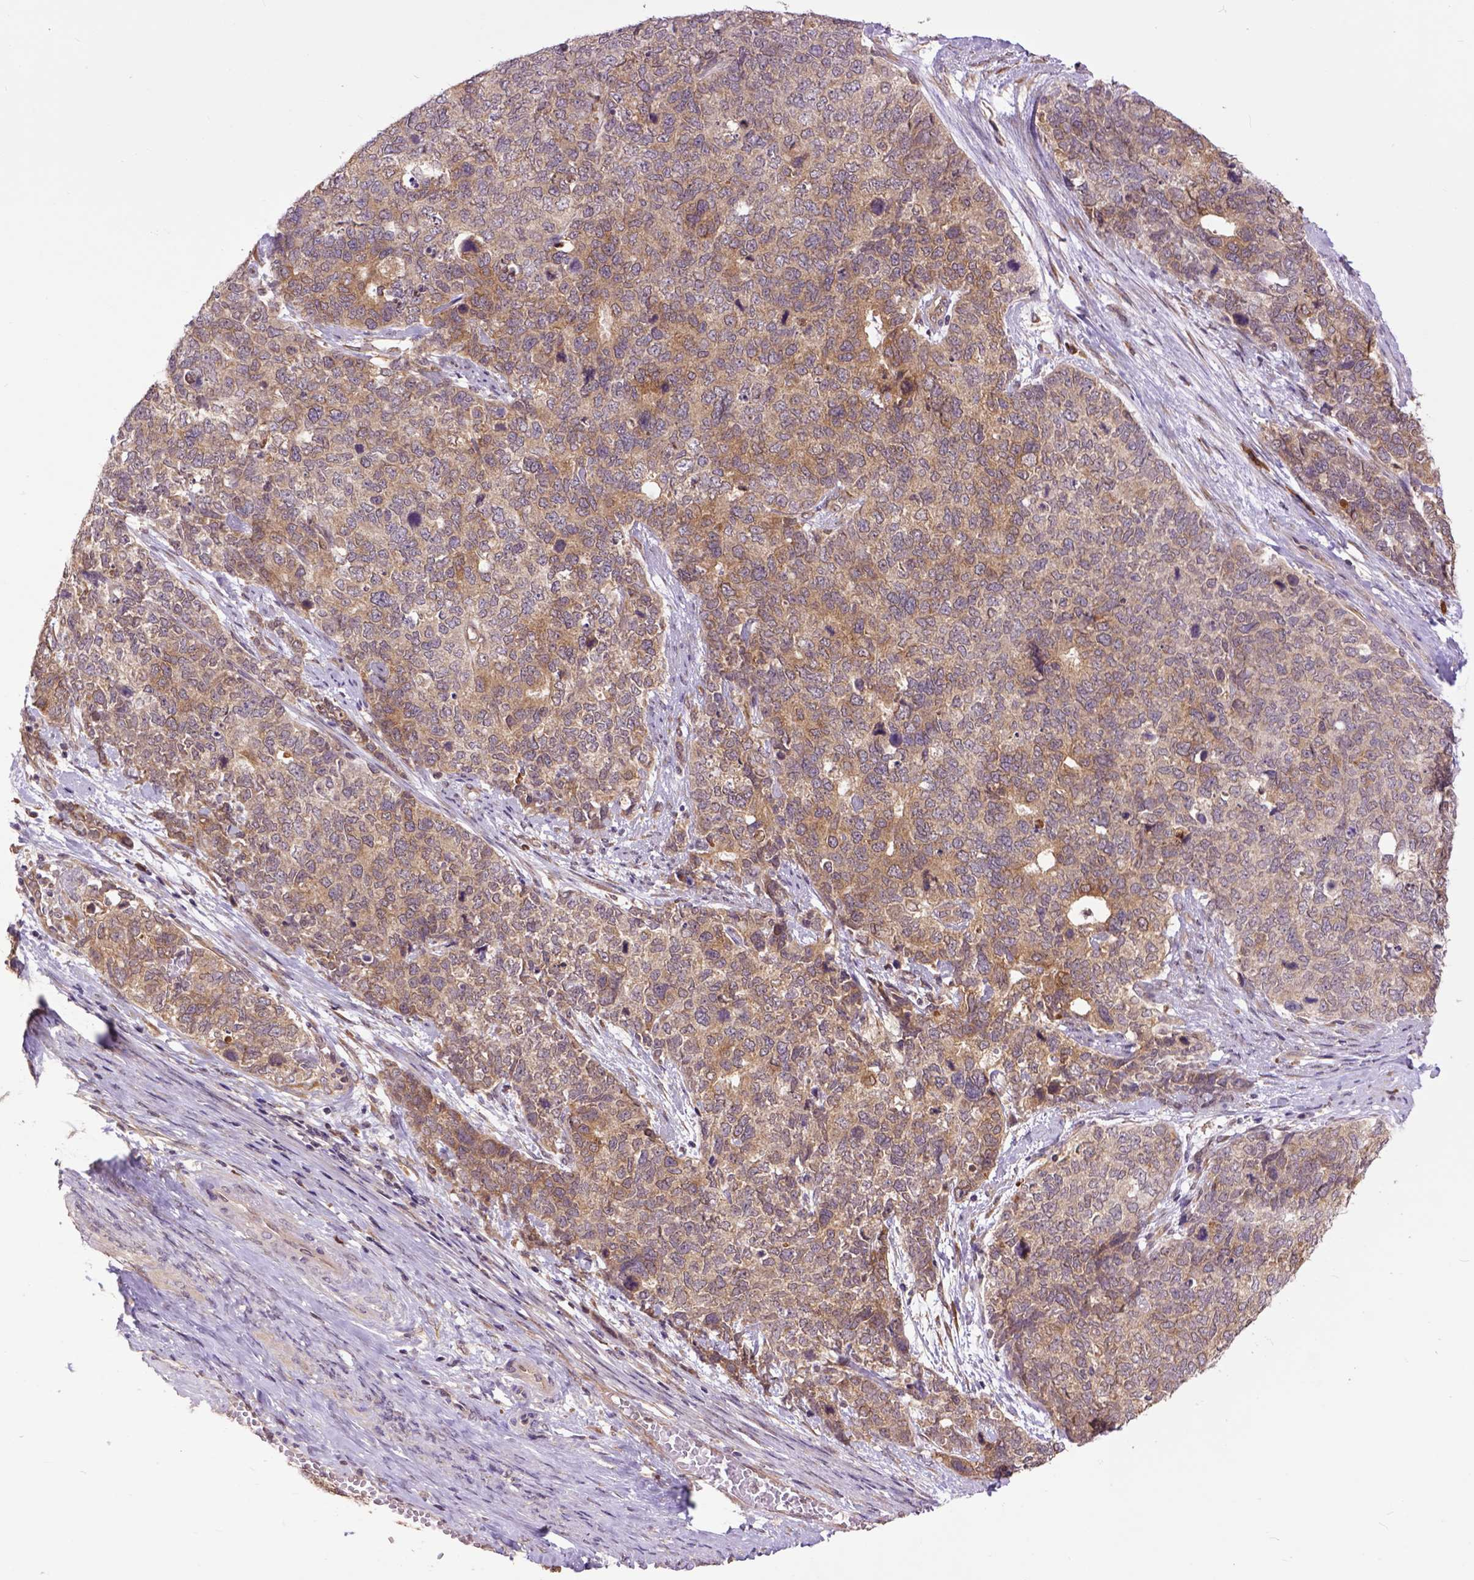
{"staining": {"intensity": "moderate", "quantity": ">75%", "location": "cytoplasmic/membranous"}, "tissue": "cervical cancer", "cell_type": "Tumor cells", "image_type": "cancer", "snomed": [{"axis": "morphology", "description": "Squamous cell carcinoma, NOS"}, {"axis": "topography", "description": "Cervix"}], "caption": "An IHC micrograph of neoplastic tissue is shown. Protein staining in brown highlights moderate cytoplasmic/membranous positivity in cervical squamous cell carcinoma within tumor cells.", "gene": "ARL1", "patient": {"sex": "female", "age": 63}}